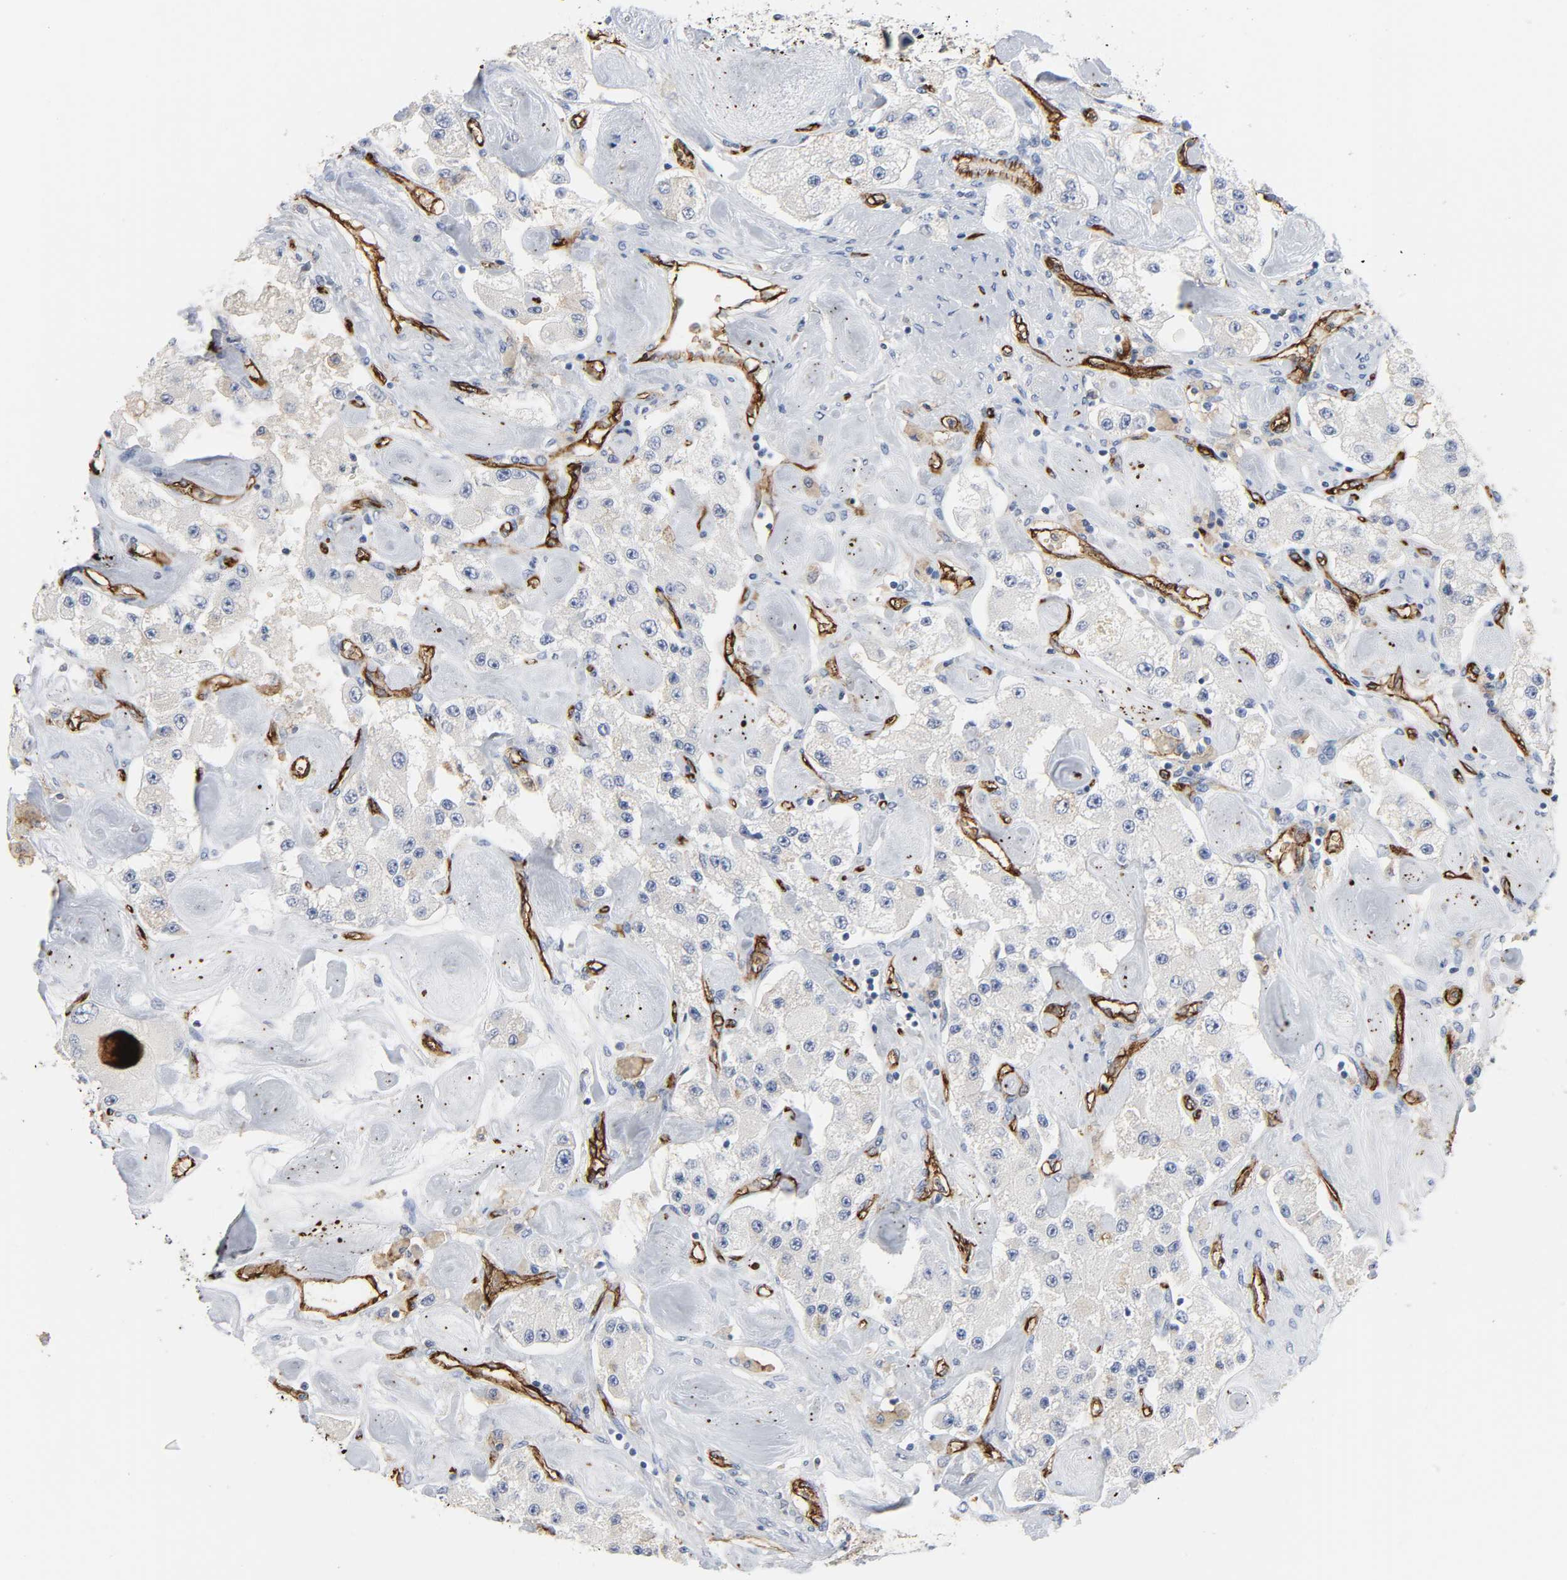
{"staining": {"intensity": "negative", "quantity": "none", "location": "none"}, "tissue": "carcinoid", "cell_type": "Tumor cells", "image_type": "cancer", "snomed": [{"axis": "morphology", "description": "Carcinoid, malignant, NOS"}, {"axis": "topography", "description": "Pancreas"}], "caption": "There is no significant staining in tumor cells of carcinoid. The staining is performed using DAB (3,3'-diaminobenzidine) brown chromogen with nuclei counter-stained in using hematoxylin.", "gene": "PECAM1", "patient": {"sex": "male", "age": 41}}